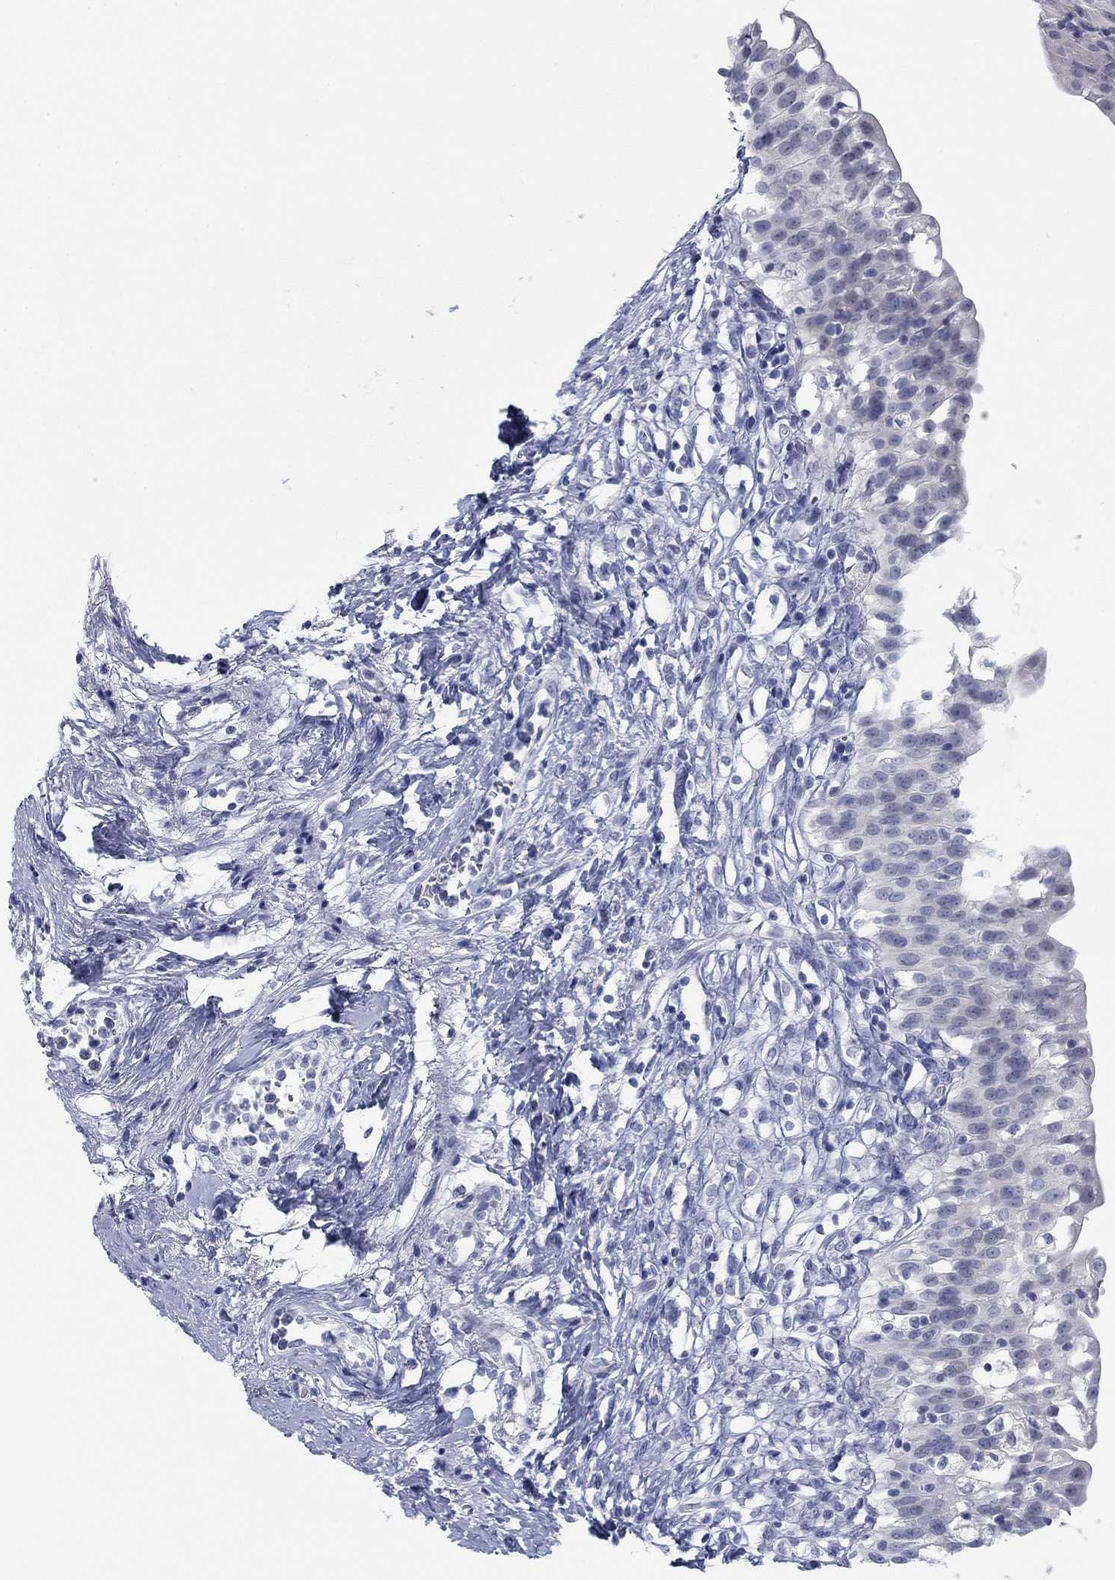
{"staining": {"intensity": "negative", "quantity": "none", "location": "none"}, "tissue": "urinary bladder", "cell_type": "Urothelial cells", "image_type": "normal", "snomed": [{"axis": "morphology", "description": "Normal tissue, NOS"}, {"axis": "topography", "description": "Urinary bladder"}], "caption": "The micrograph displays no staining of urothelial cells in normal urinary bladder.", "gene": "DNAL1", "patient": {"sex": "male", "age": 76}}